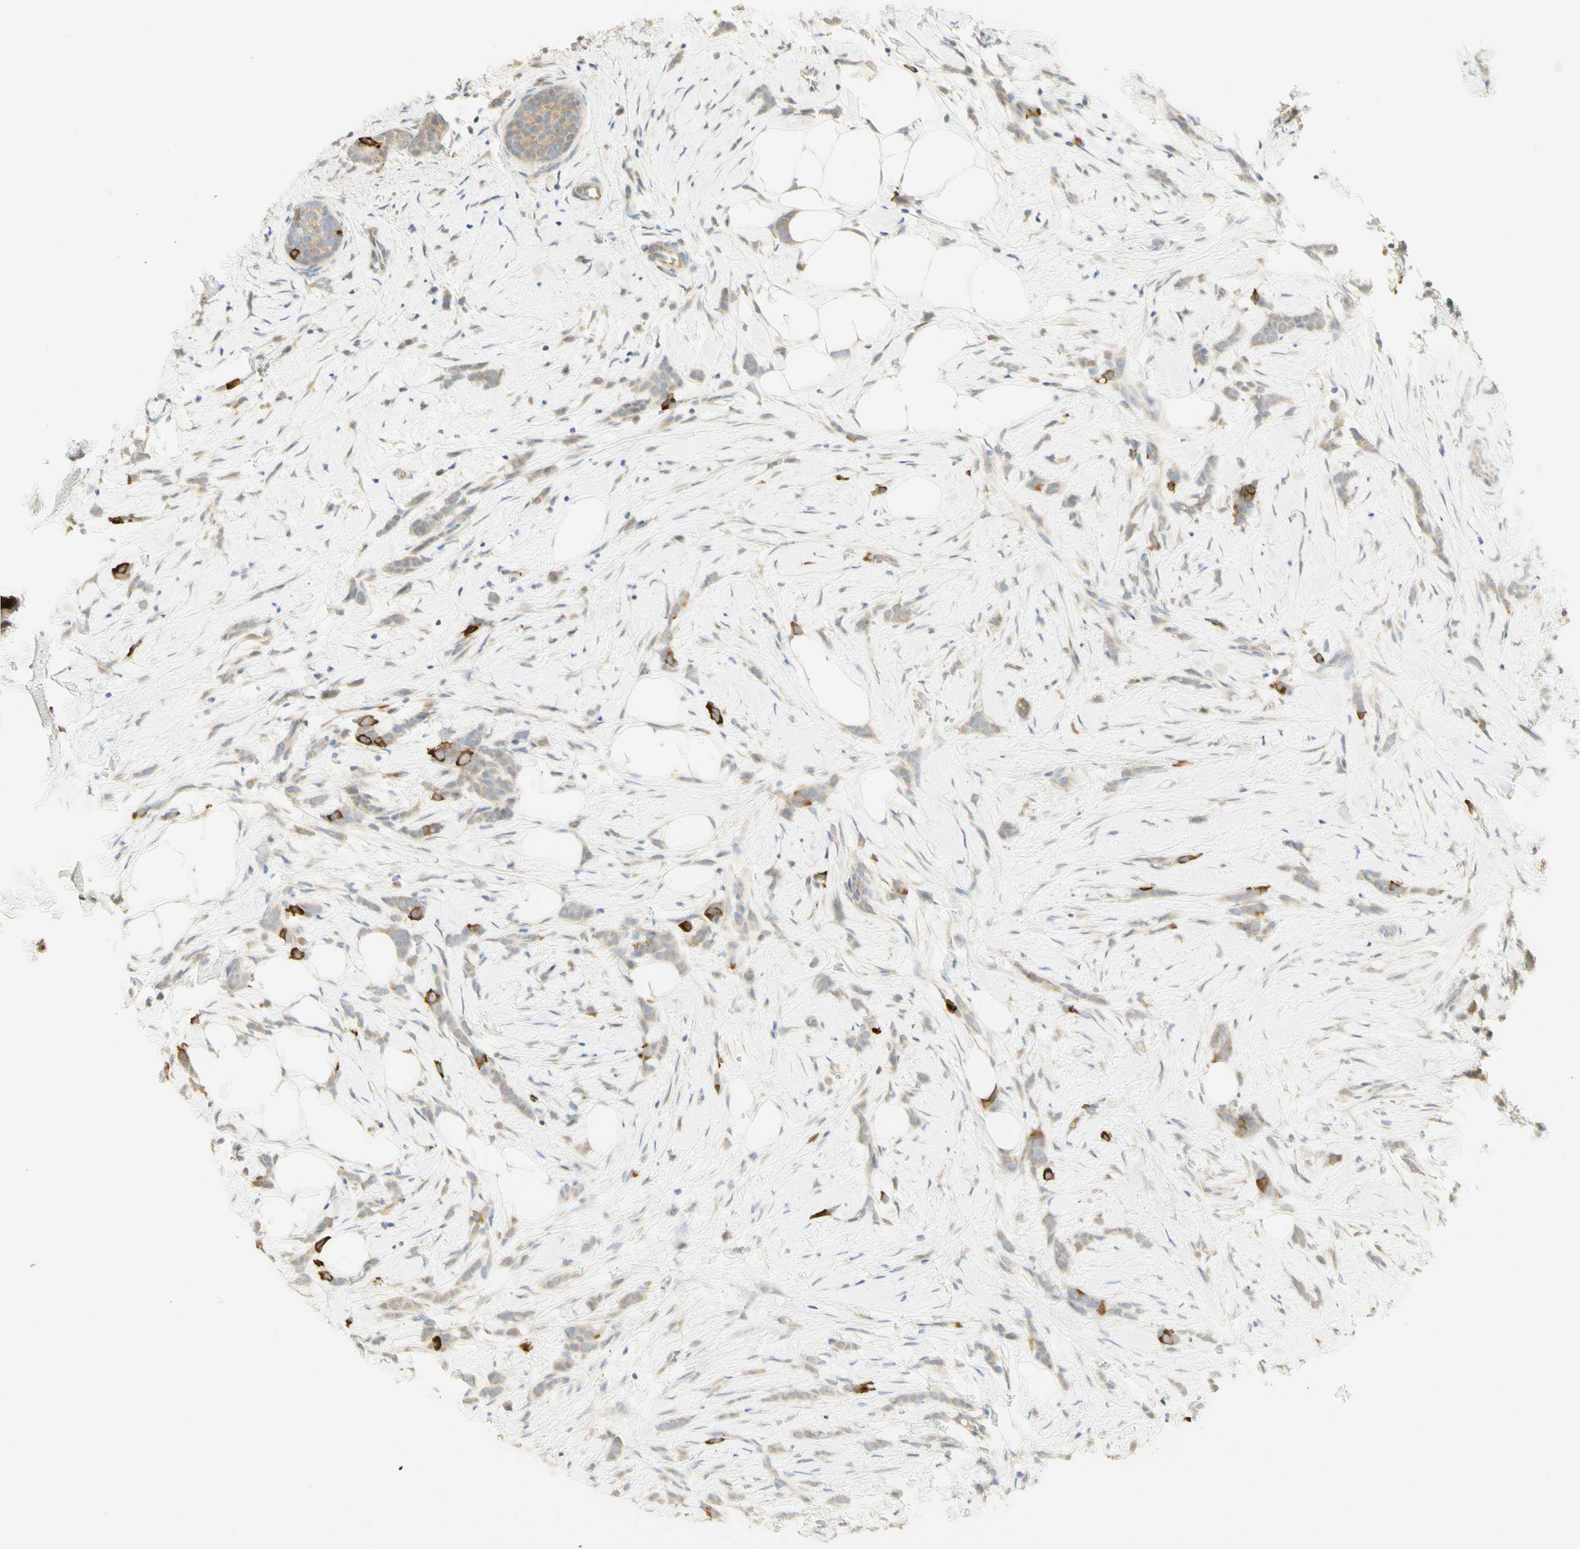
{"staining": {"intensity": "strong", "quantity": "<25%", "location": "cytoplasmic/membranous"}, "tissue": "breast cancer", "cell_type": "Tumor cells", "image_type": "cancer", "snomed": [{"axis": "morphology", "description": "Lobular carcinoma, in situ"}, {"axis": "morphology", "description": "Lobular carcinoma"}, {"axis": "topography", "description": "Breast"}], "caption": "Breast lobular carcinoma in situ tissue exhibits strong cytoplasmic/membranous staining in approximately <25% of tumor cells, visualized by immunohistochemistry.", "gene": "KIF11", "patient": {"sex": "female", "age": 41}}